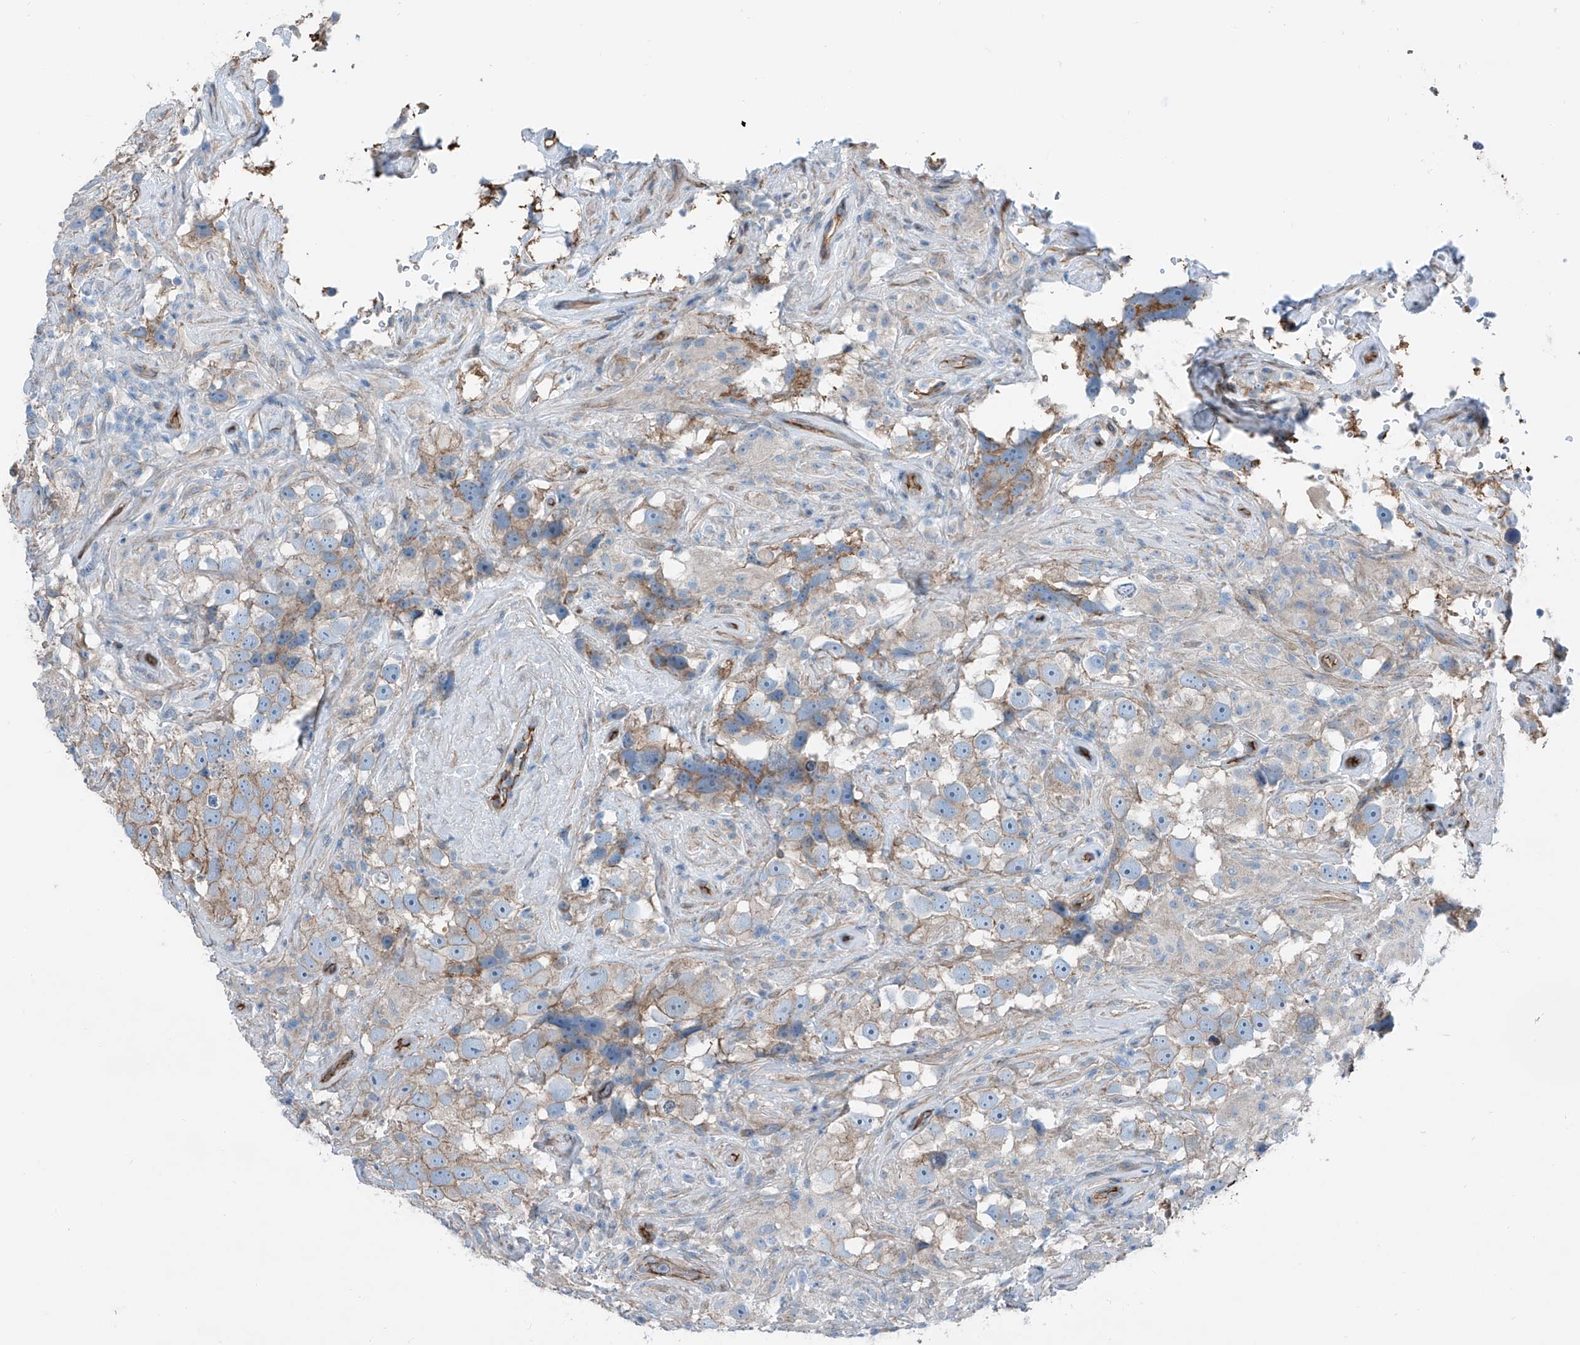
{"staining": {"intensity": "weak", "quantity": "25%-75%", "location": "cytoplasmic/membranous"}, "tissue": "testis cancer", "cell_type": "Tumor cells", "image_type": "cancer", "snomed": [{"axis": "morphology", "description": "Seminoma, NOS"}, {"axis": "topography", "description": "Testis"}], "caption": "An immunohistochemistry (IHC) image of tumor tissue is shown. Protein staining in brown labels weak cytoplasmic/membranous positivity in testis cancer (seminoma) within tumor cells.", "gene": "THEMIS2", "patient": {"sex": "male", "age": 49}}